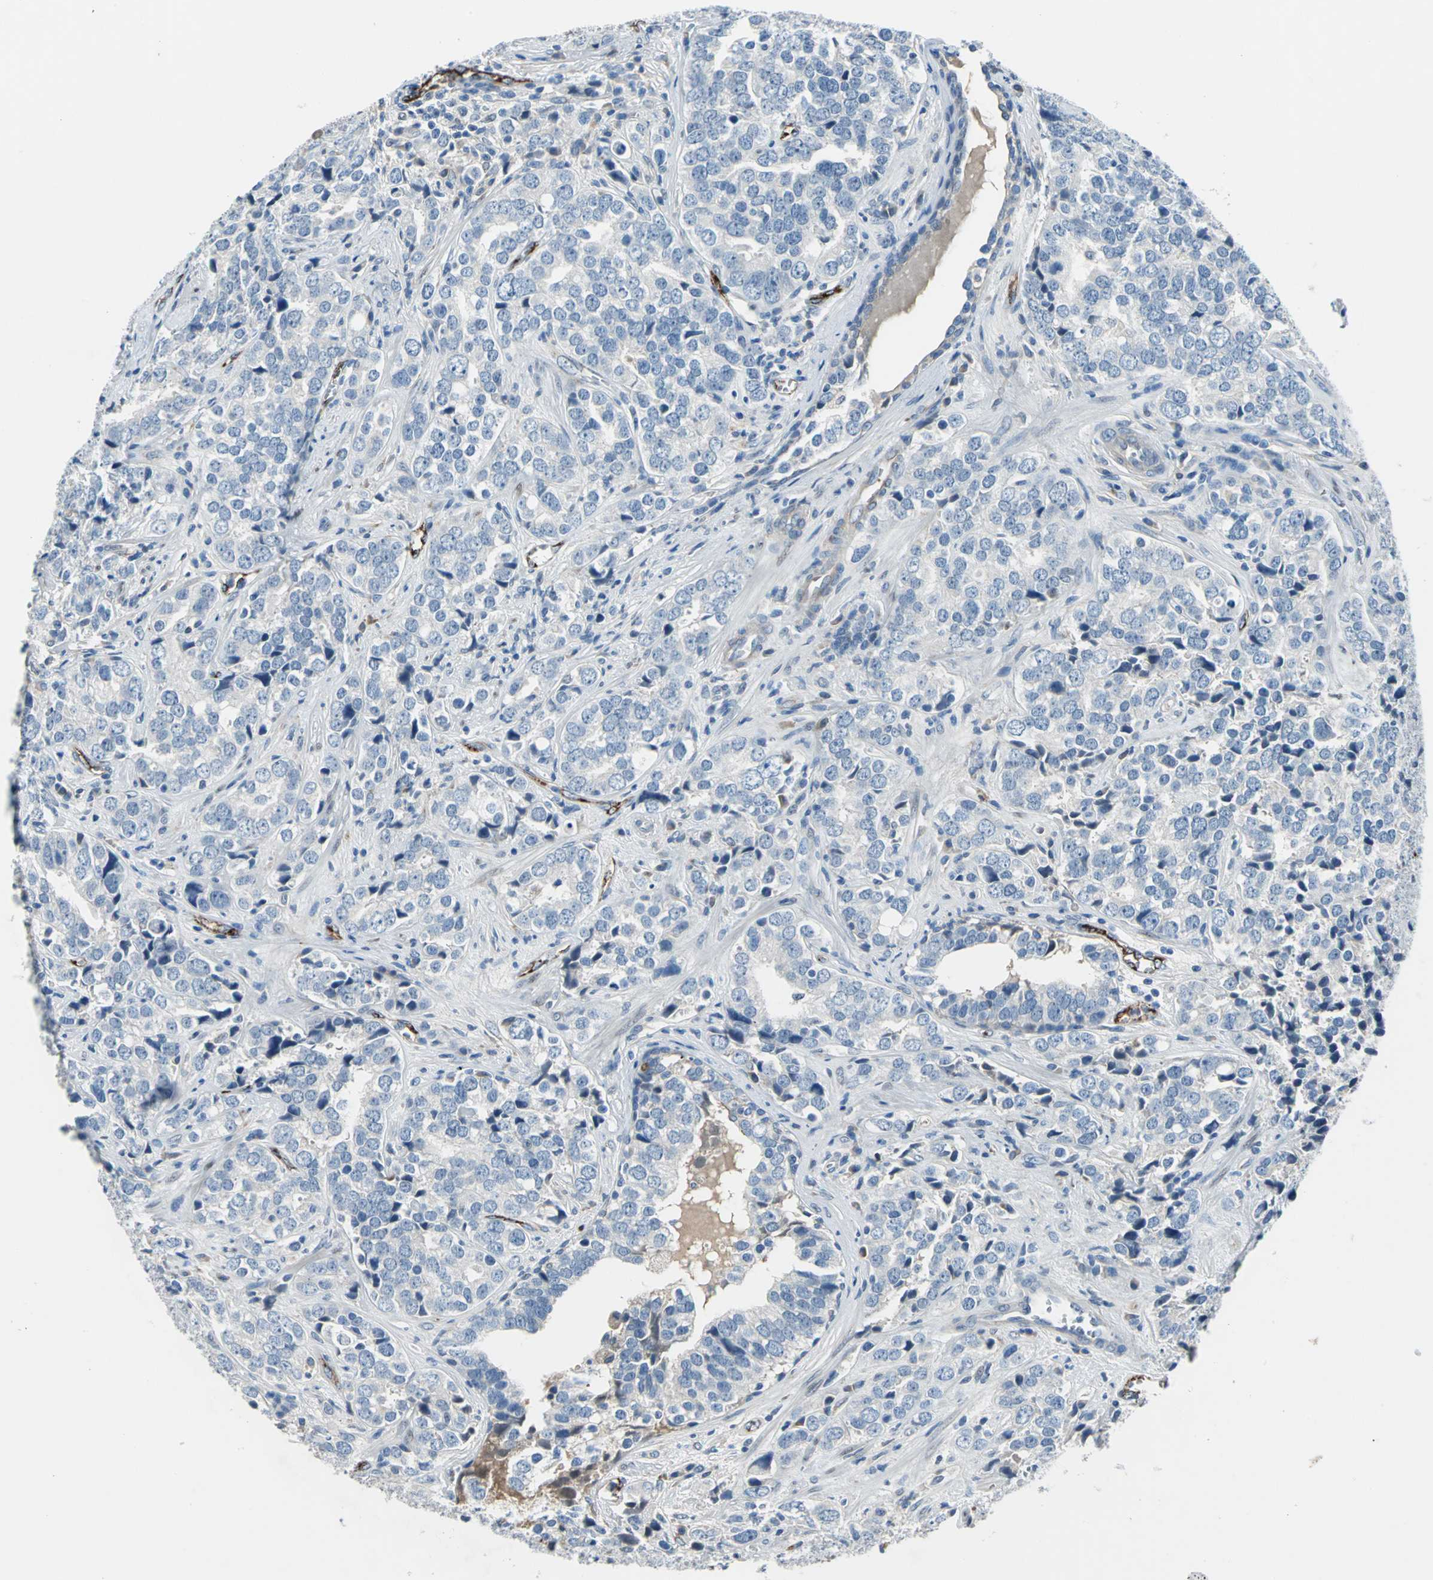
{"staining": {"intensity": "negative", "quantity": "none", "location": "none"}, "tissue": "prostate cancer", "cell_type": "Tumor cells", "image_type": "cancer", "snomed": [{"axis": "morphology", "description": "Adenocarcinoma, High grade"}, {"axis": "topography", "description": "Prostate"}], "caption": "IHC of prostate cancer (adenocarcinoma (high-grade)) reveals no staining in tumor cells.", "gene": "SELP", "patient": {"sex": "male", "age": 71}}